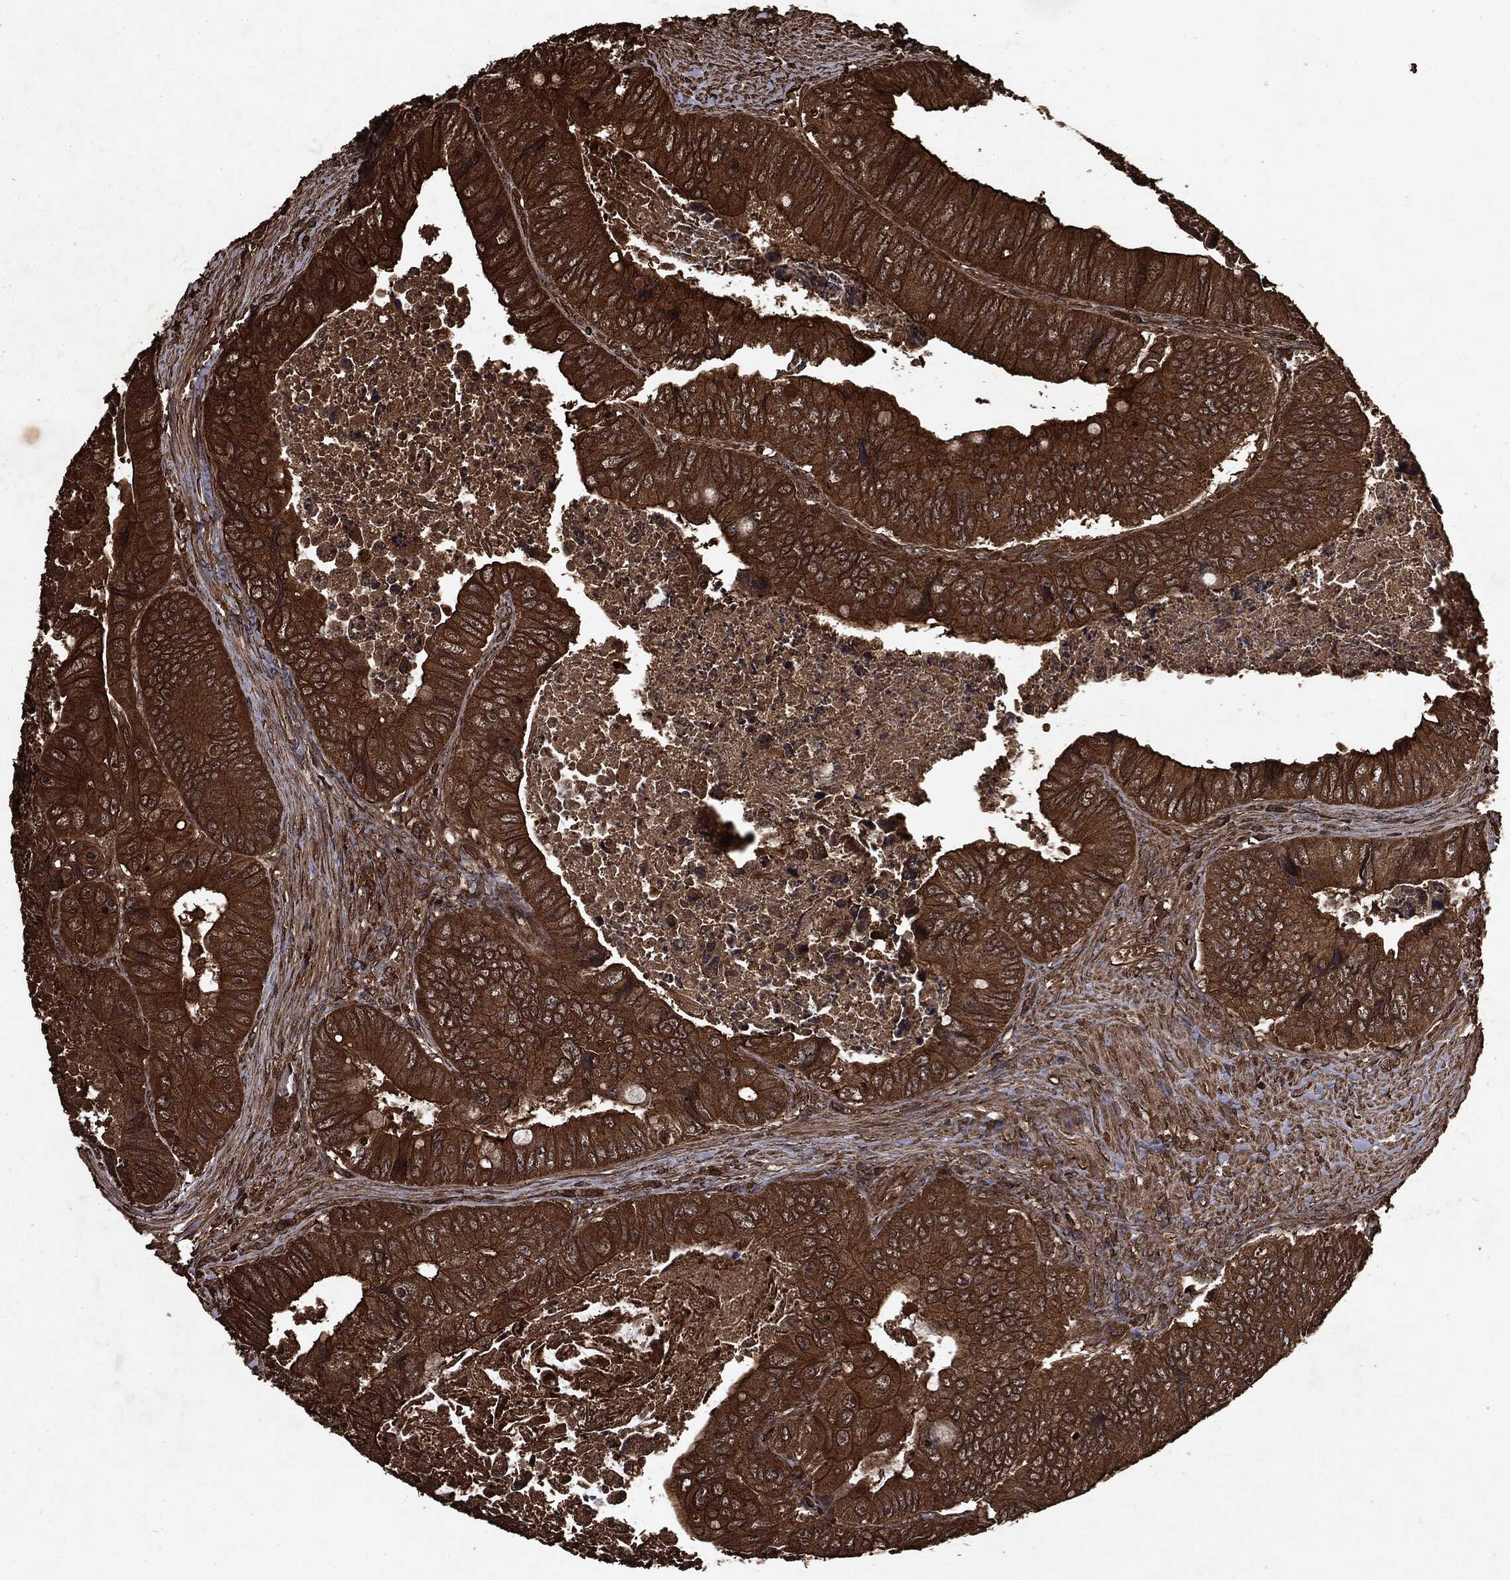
{"staining": {"intensity": "strong", "quantity": ">75%", "location": "cytoplasmic/membranous"}, "tissue": "colorectal cancer", "cell_type": "Tumor cells", "image_type": "cancer", "snomed": [{"axis": "morphology", "description": "Adenocarcinoma, NOS"}, {"axis": "topography", "description": "Colon"}], "caption": "Colorectal cancer (adenocarcinoma) stained with DAB IHC displays high levels of strong cytoplasmic/membranous staining in about >75% of tumor cells.", "gene": "ARAF", "patient": {"sex": "female", "age": 84}}